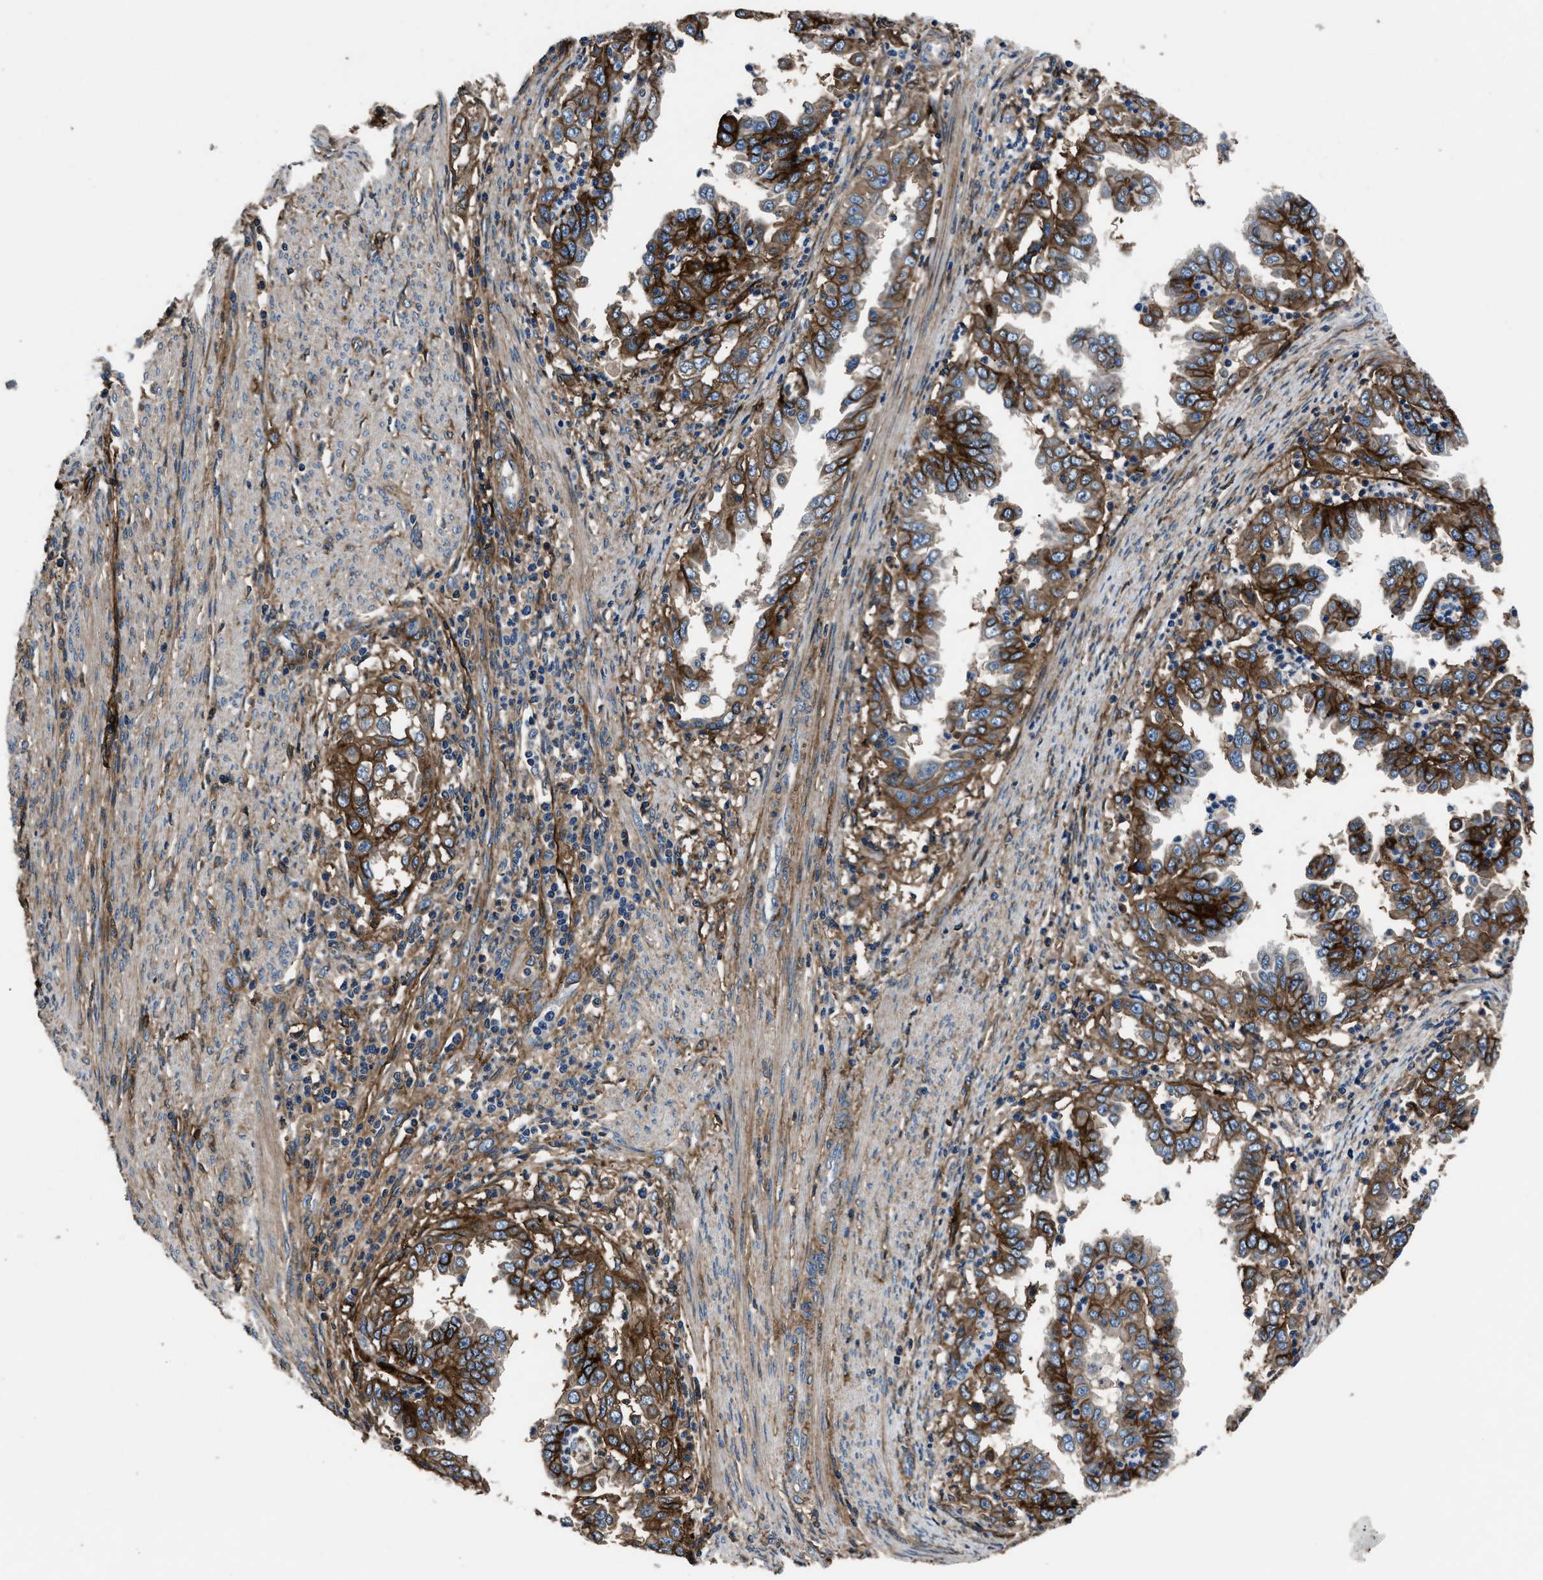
{"staining": {"intensity": "moderate", "quantity": ">75%", "location": "cytoplasmic/membranous"}, "tissue": "endometrial cancer", "cell_type": "Tumor cells", "image_type": "cancer", "snomed": [{"axis": "morphology", "description": "Adenocarcinoma, NOS"}, {"axis": "topography", "description": "Endometrium"}], "caption": "Approximately >75% of tumor cells in human endometrial cancer (adenocarcinoma) demonstrate moderate cytoplasmic/membranous protein expression as visualized by brown immunohistochemical staining.", "gene": "CD276", "patient": {"sex": "female", "age": 85}}